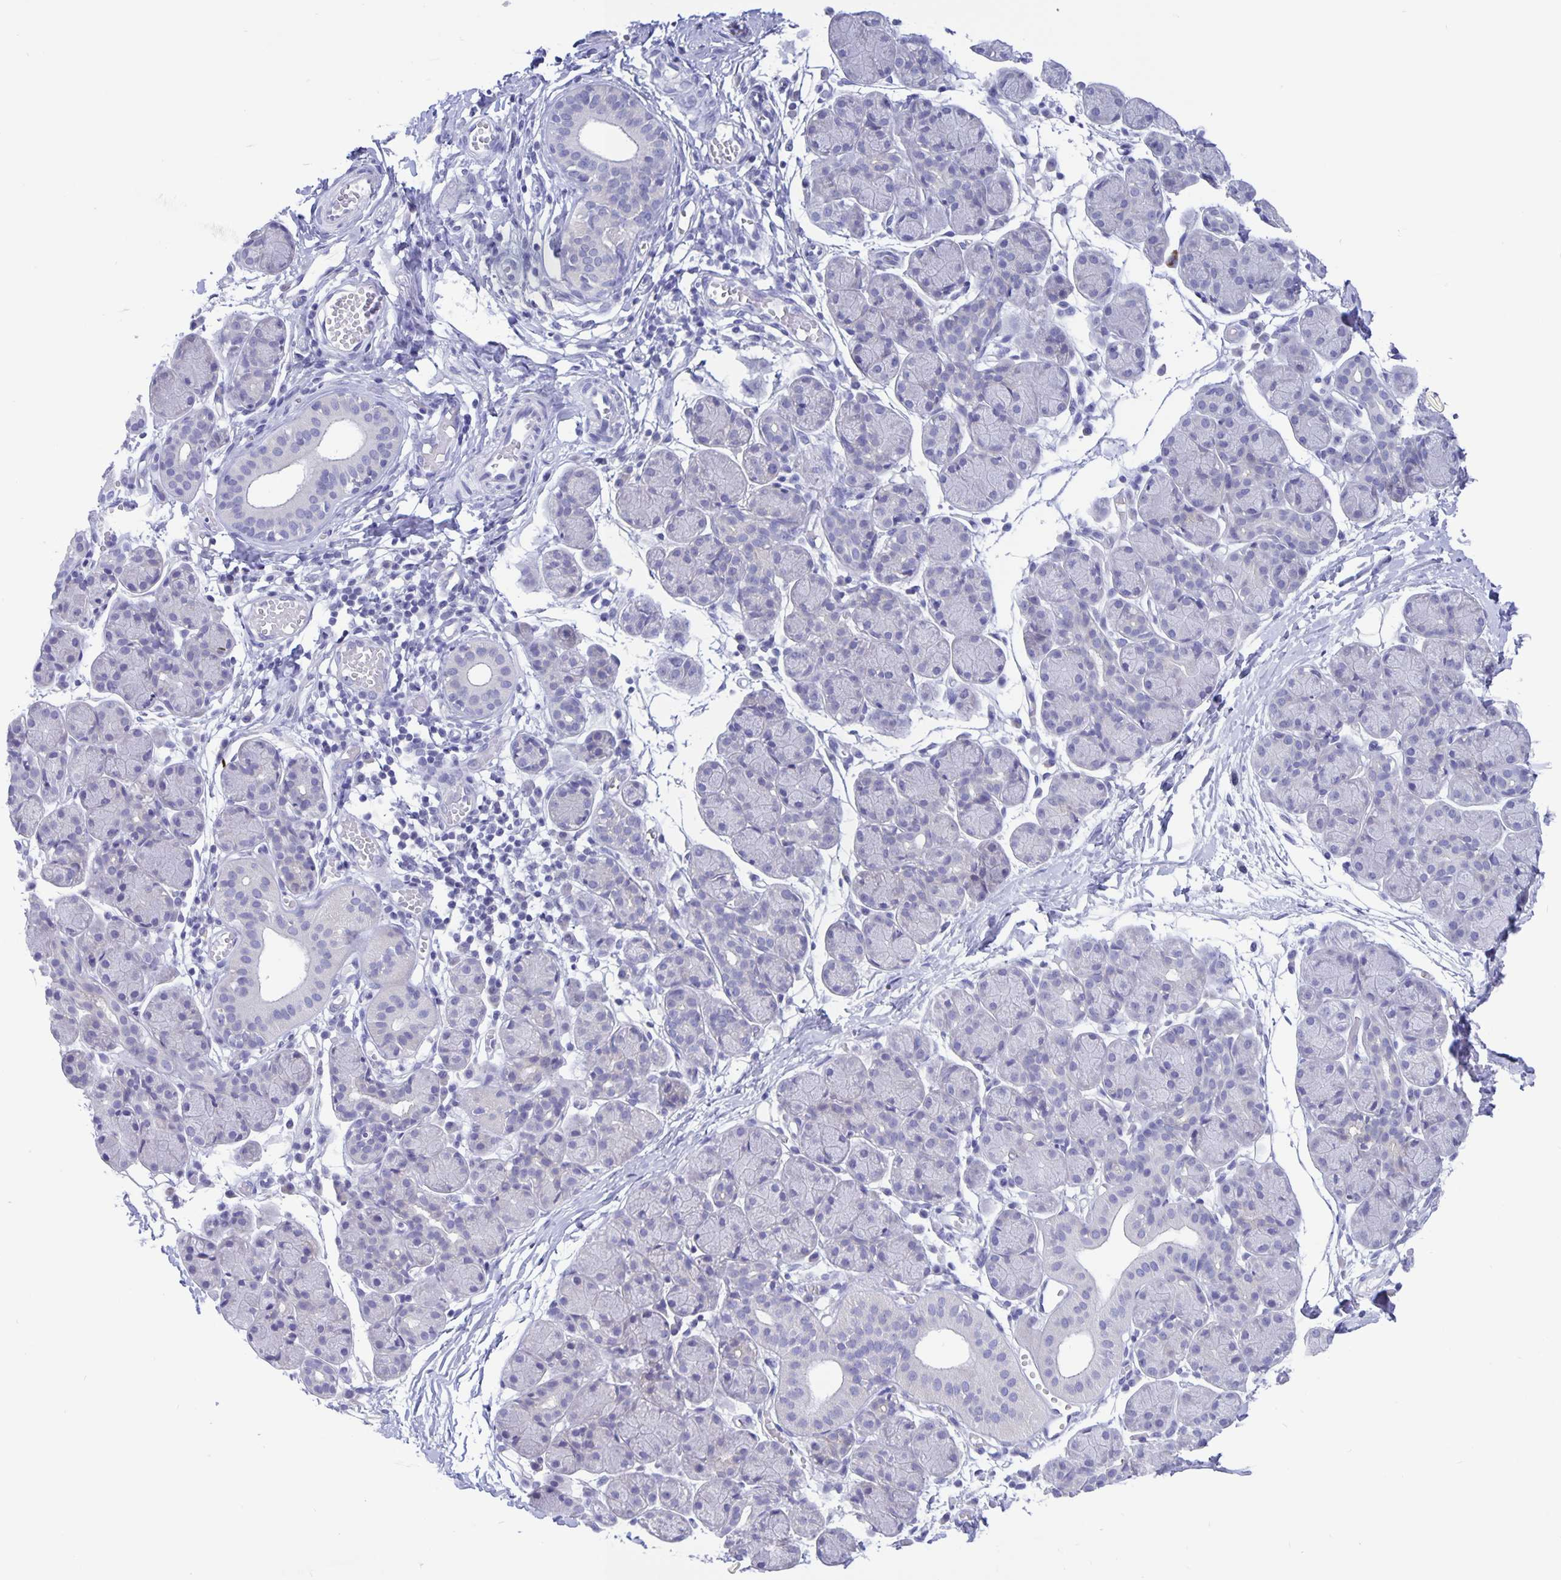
{"staining": {"intensity": "negative", "quantity": "none", "location": "none"}, "tissue": "salivary gland", "cell_type": "Glandular cells", "image_type": "normal", "snomed": [{"axis": "morphology", "description": "Normal tissue, NOS"}, {"axis": "morphology", "description": "Inflammation, NOS"}, {"axis": "topography", "description": "Lymph node"}, {"axis": "topography", "description": "Salivary gland"}], "caption": "Immunohistochemical staining of benign human salivary gland shows no significant staining in glandular cells. (Brightfield microscopy of DAB (3,3'-diaminobenzidine) immunohistochemistry at high magnification).", "gene": "ERMN", "patient": {"sex": "male", "age": 3}}